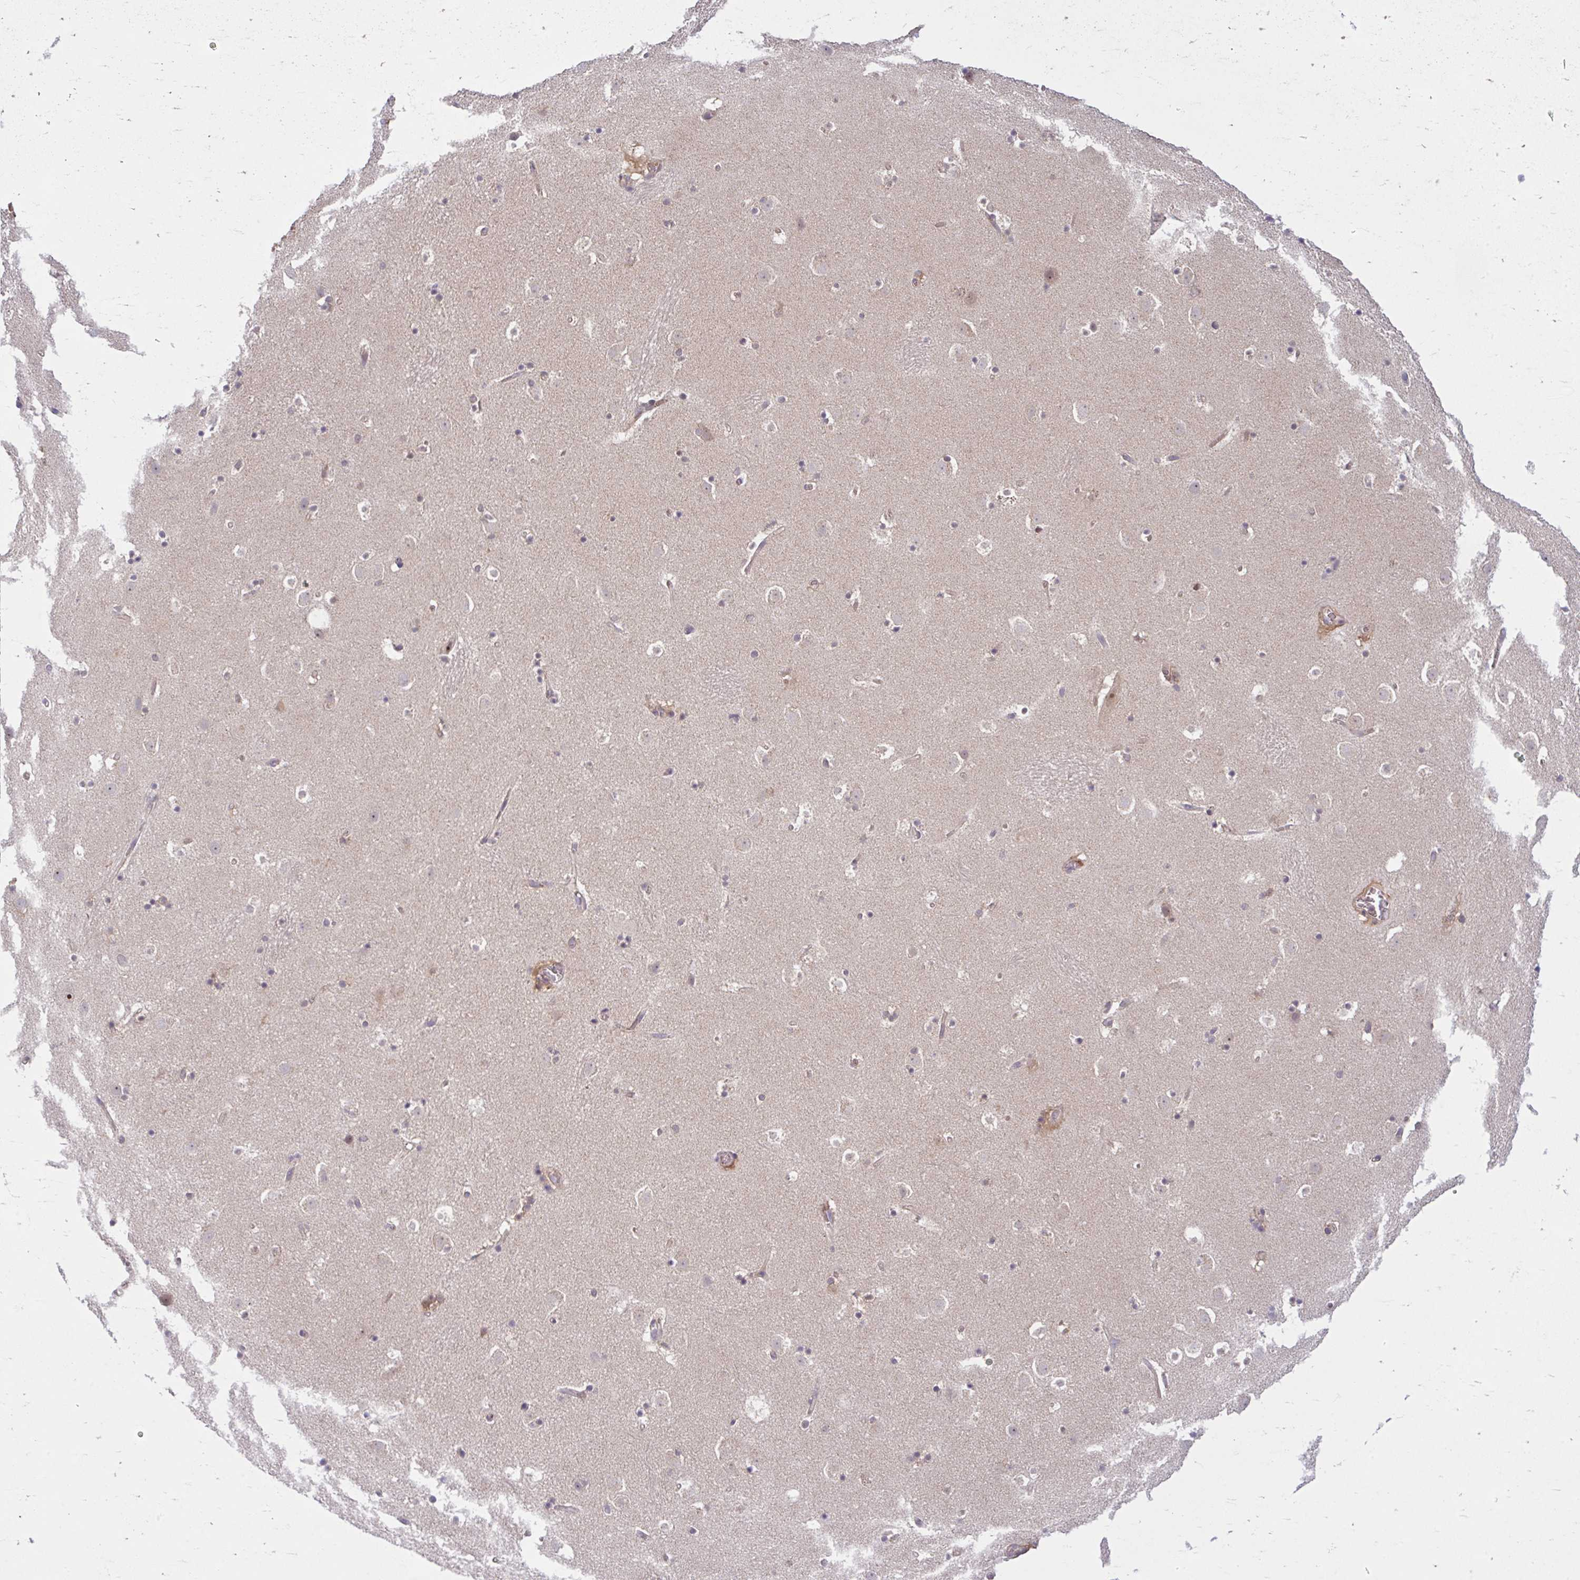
{"staining": {"intensity": "weak", "quantity": "<25%", "location": "cytoplasmic/membranous"}, "tissue": "caudate", "cell_type": "Glial cells", "image_type": "normal", "snomed": [{"axis": "morphology", "description": "Normal tissue, NOS"}, {"axis": "topography", "description": "Lateral ventricle wall"}], "caption": "Glial cells show no significant expression in normal caudate. (DAB (3,3'-diaminobenzidine) immunohistochemistry (IHC) with hematoxylin counter stain).", "gene": "HMBS", "patient": {"sex": "male", "age": 37}}